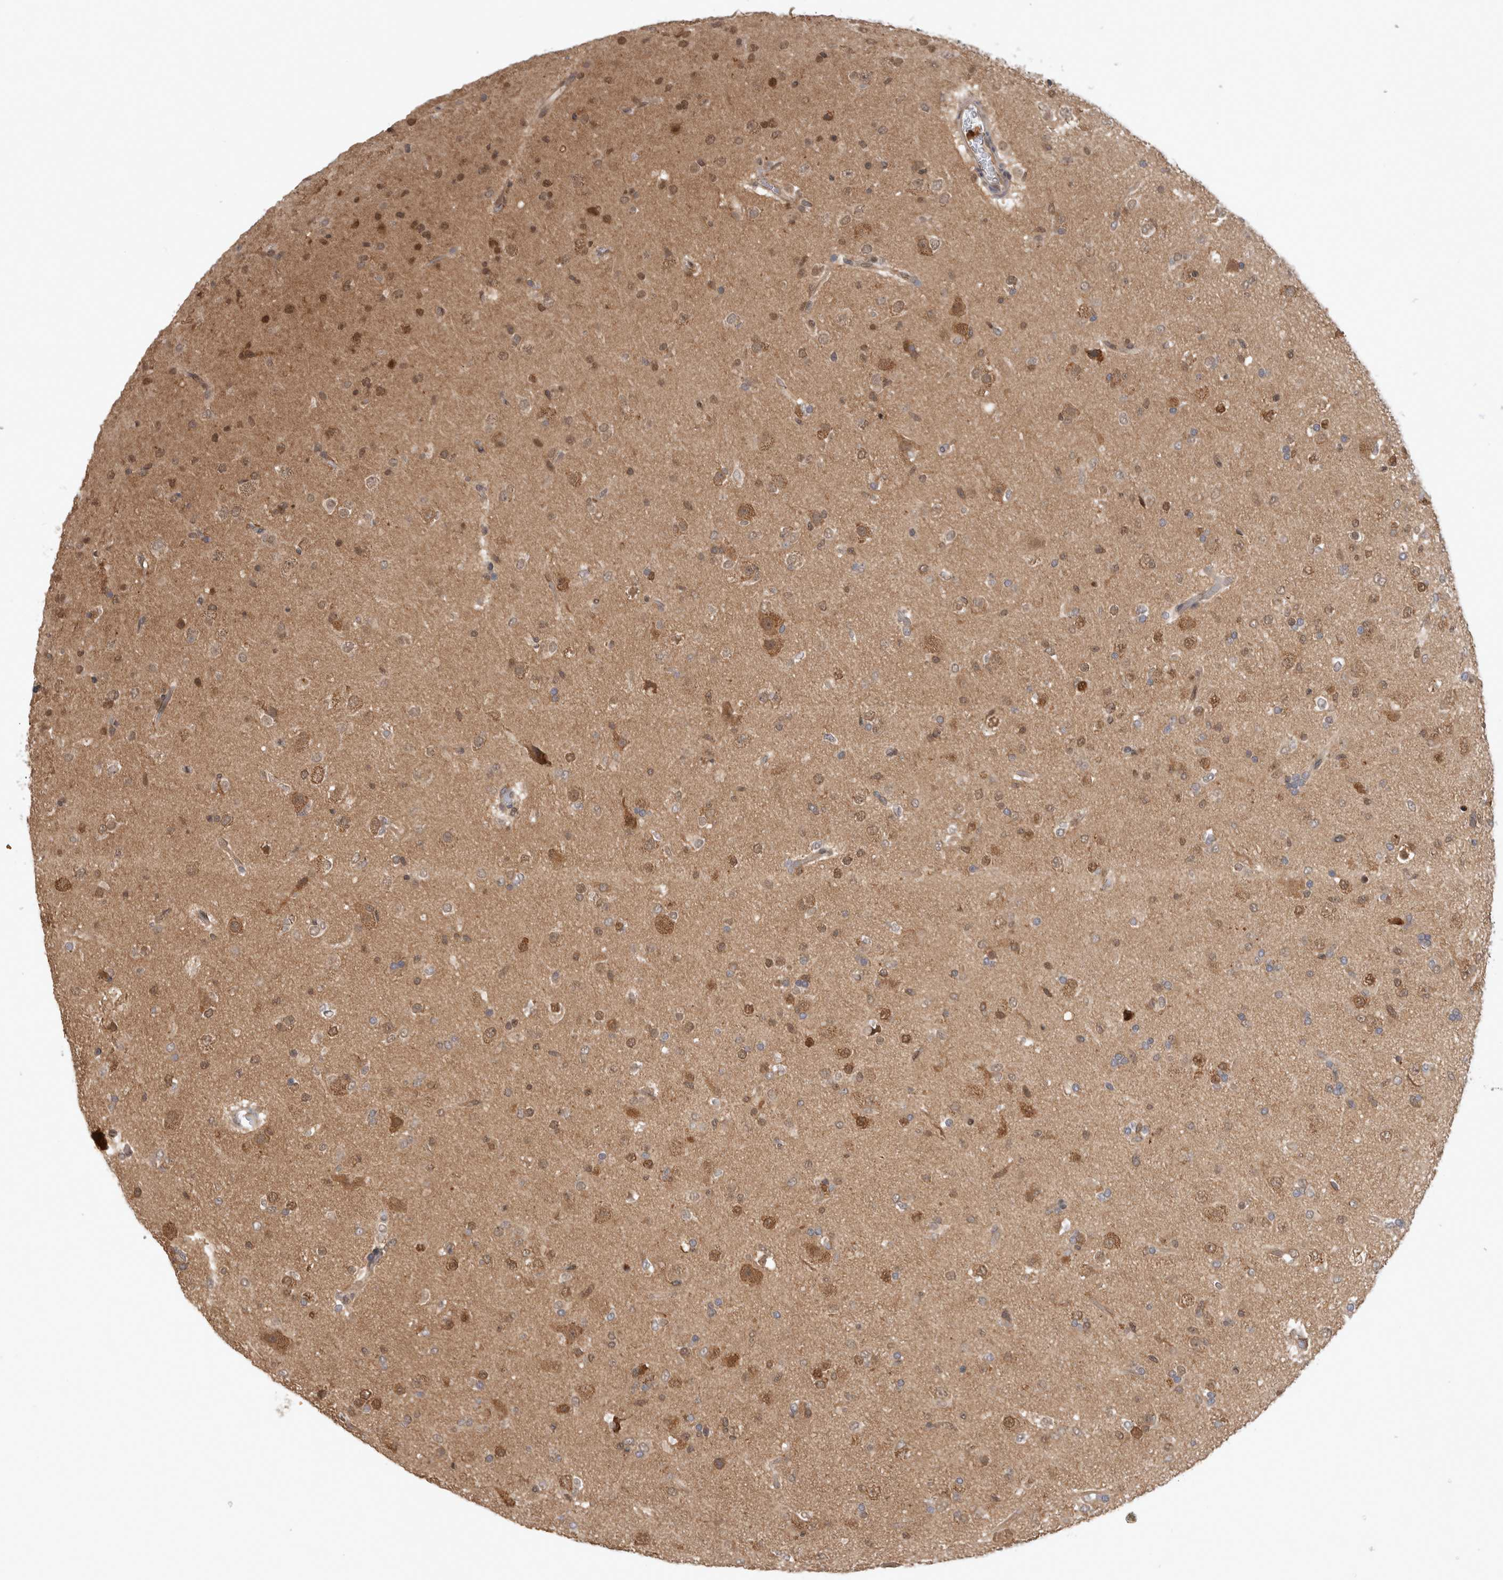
{"staining": {"intensity": "moderate", "quantity": ">75%", "location": "nuclear"}, "tissue": "glioma", "cell_type": "Tumor cells", "image_type": "cancer", "snomed": [{"axis": "morphology", "description": "Glioma, malignant, Low grade"}, {"axis": "topography", "description": "Brain"}], "caption": "Low-grade glioma (malignant) stained for a protein (brown) shows moderate nuclear positive positivity in about >75% of tumor cells.", "gene": "ASTN2", "patient": {"sex": "male", "age": 65}}